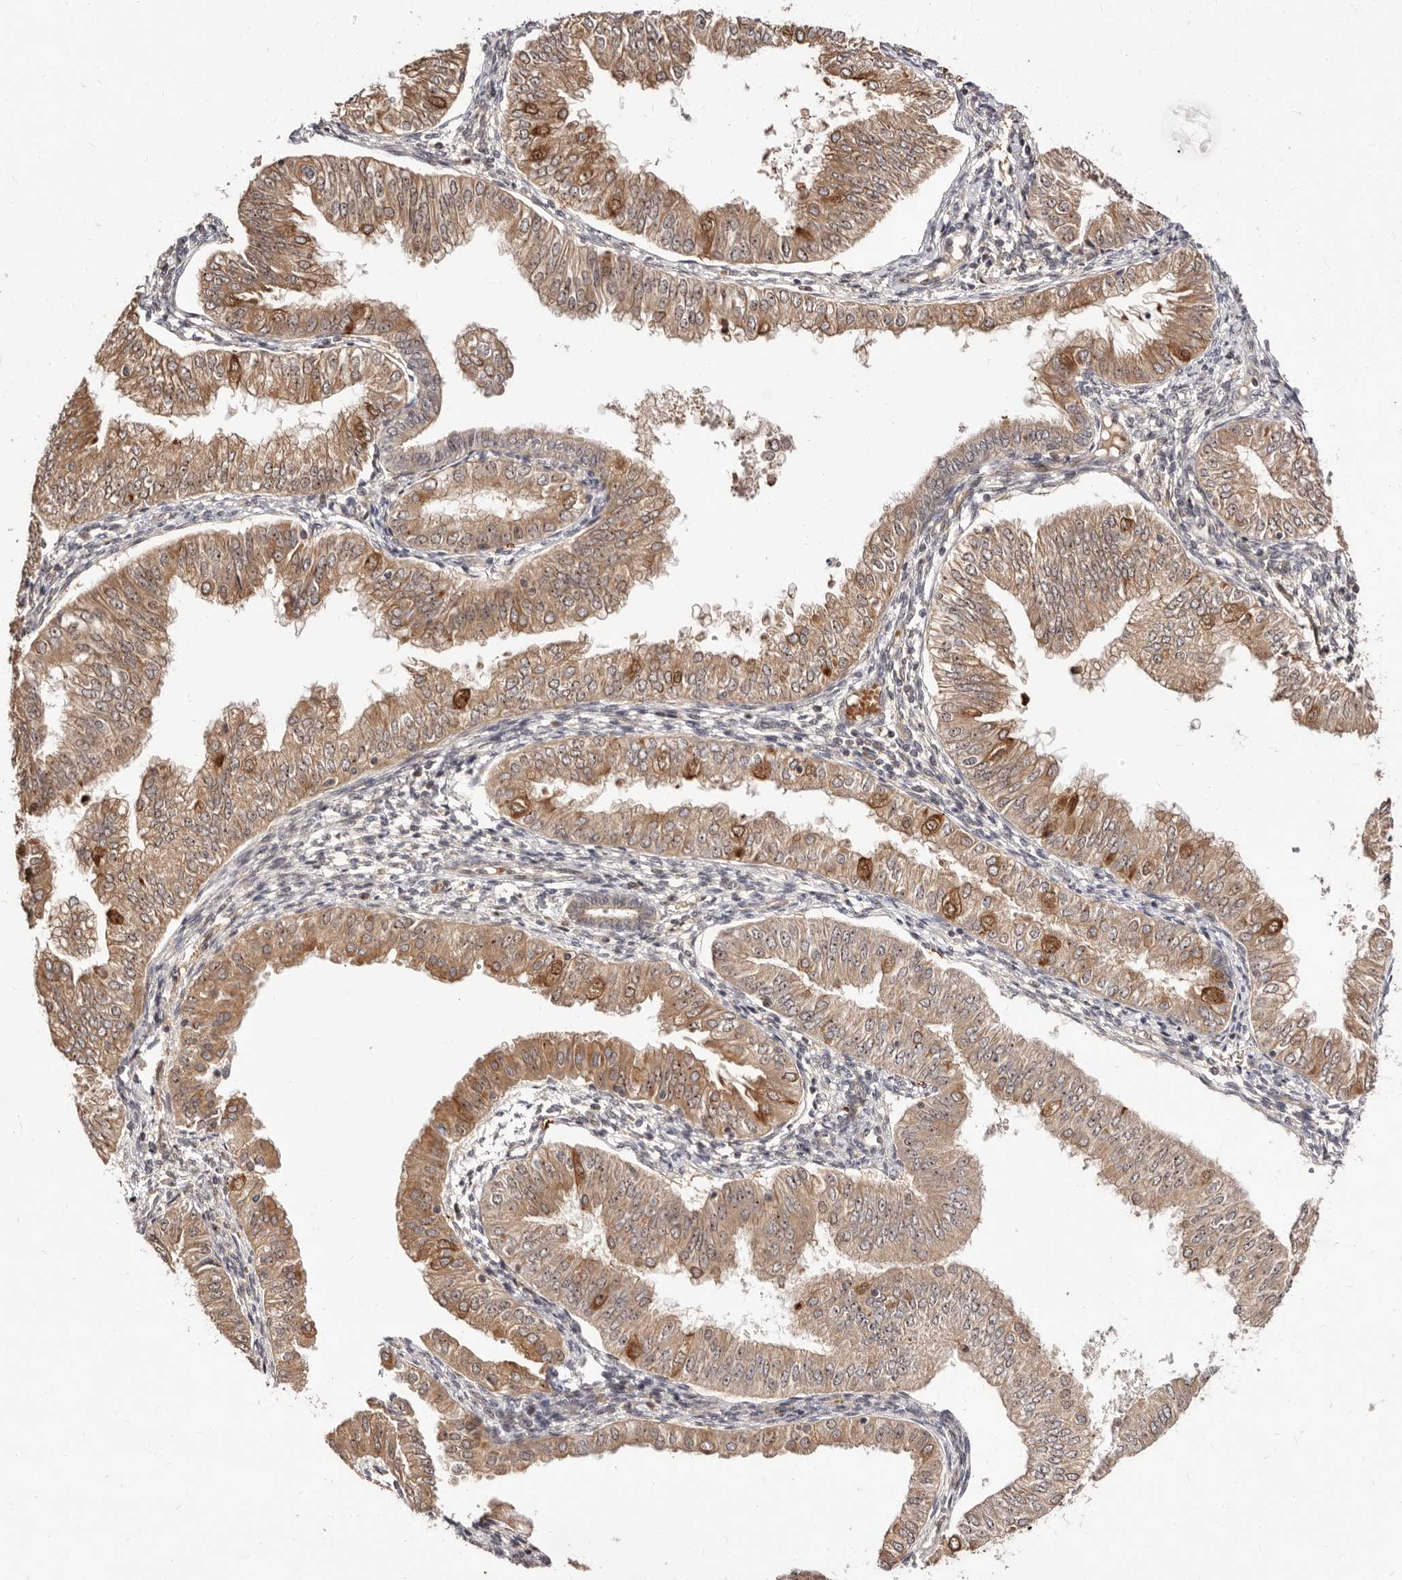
{"staining": {"intensity": "moderate", "quantity": ">75%", "location": "cytoplasmic/membranous"}, "tissue": "endometrial cancer", "cell_type": "Tumor cells", "image_type": "cancer", "snomed": [{"axis": "morphology", "description": "Normal tissue, NOS"}, {"axis": "morphology", "description": "Adenocarcinoma, NOS"}, {"axis": "topography", "description": "Endometrium"}], "caption": "DAB immunohistochemical staining of adenocarcinoma (endometrial) exhibits moderate cytoplasmic/membranous protein expression in about >75% of tumor cells.", "gene": "APOL6", "patient": {"sex": "female", "age": 53}}